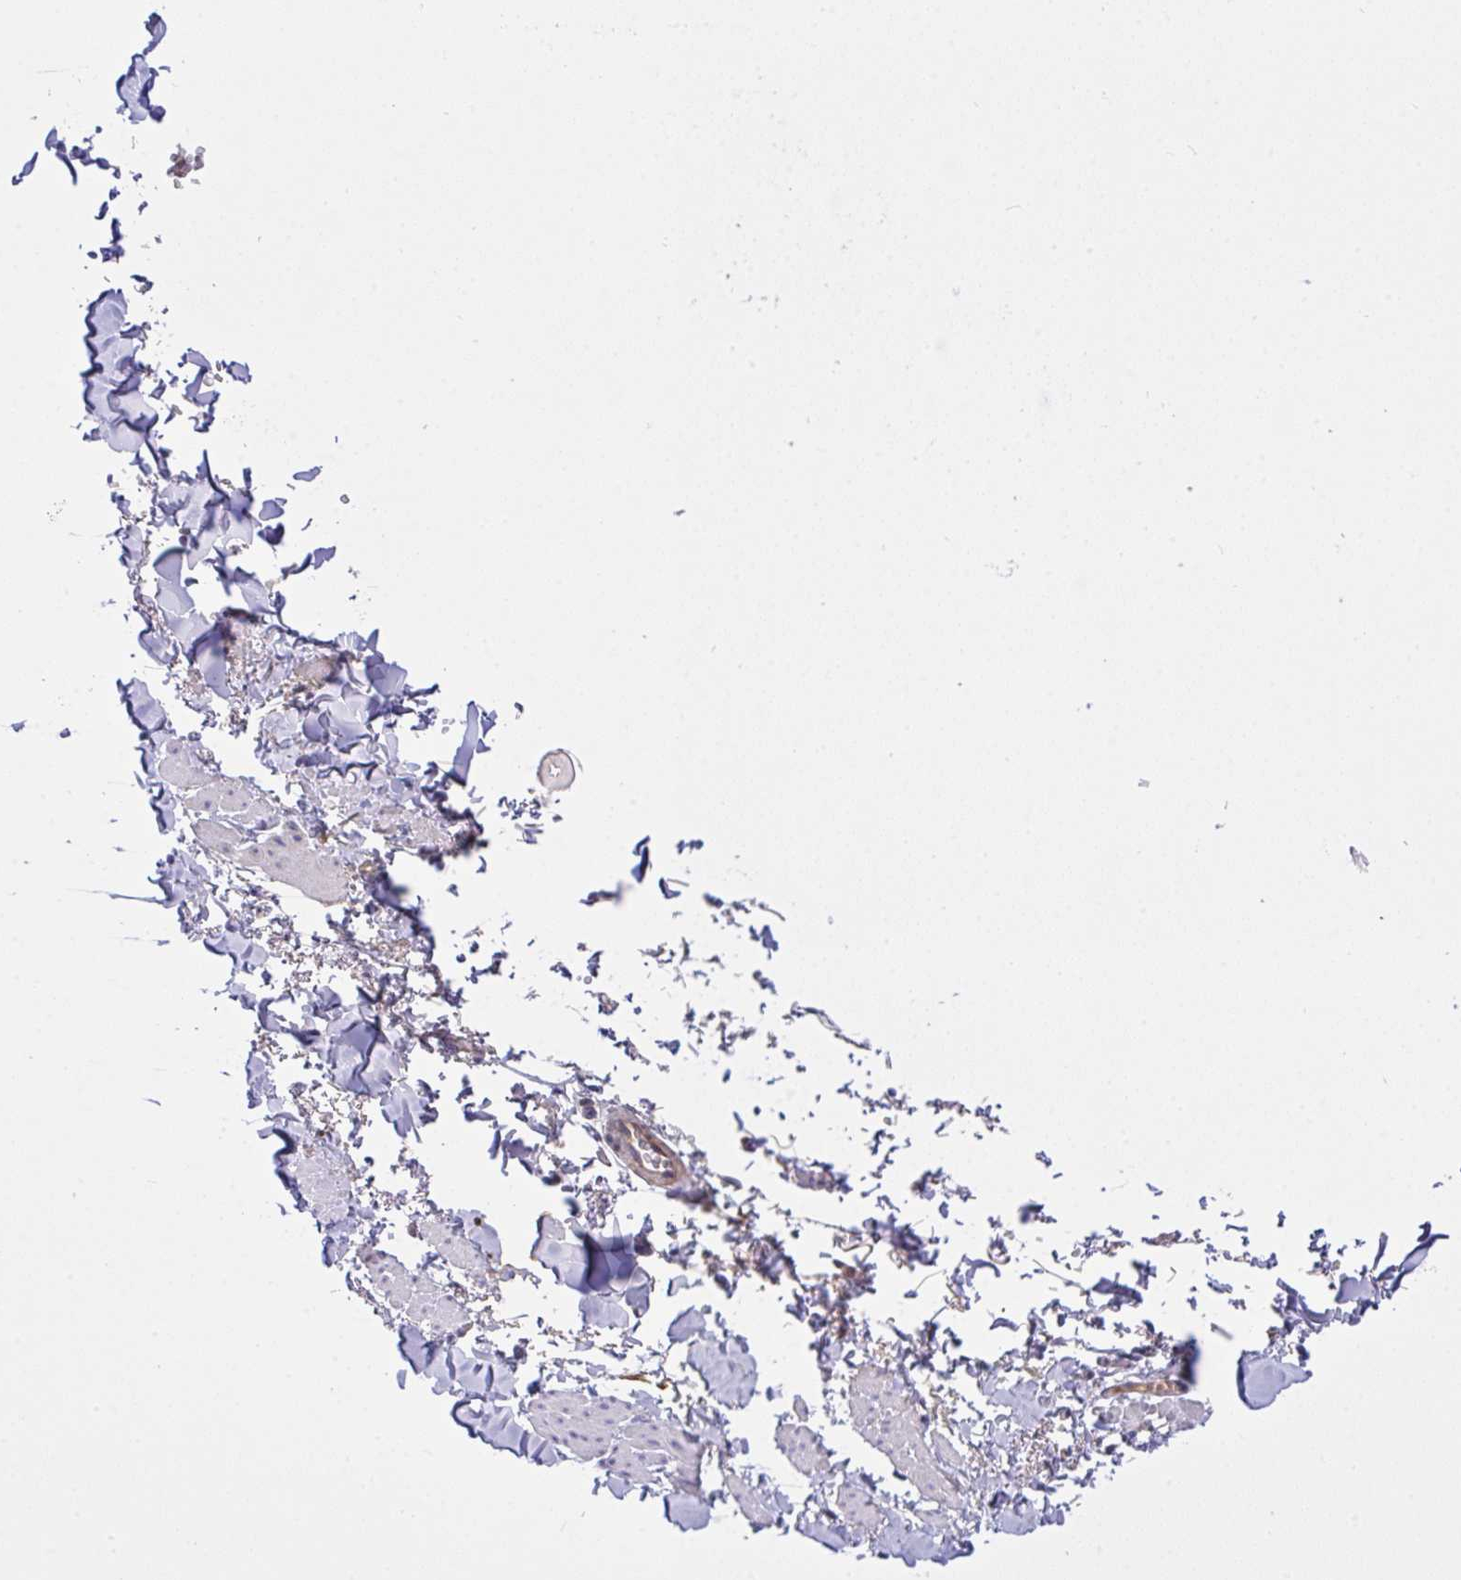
{"staining": {"intensity": "negative", "quantity": "none", "location": "none"}, "tissue": "adipose tissue", "cell_type": "Adipocytes", "image_type": "normal", "snomed": [{"axis": "morphology", "description": "Normal tissue, NOS"}, {"axis": "topography", "description": "Vulva"}, {"axis": "topography", "description": "Peripheral nerve tissue"}], "caption": "Immunohistochemical staining of normal adipose tissue exhibits no significant positivity in adipocytes.", "gene": "ZNF581", "patient": {"sex": "female", "age": 66}}